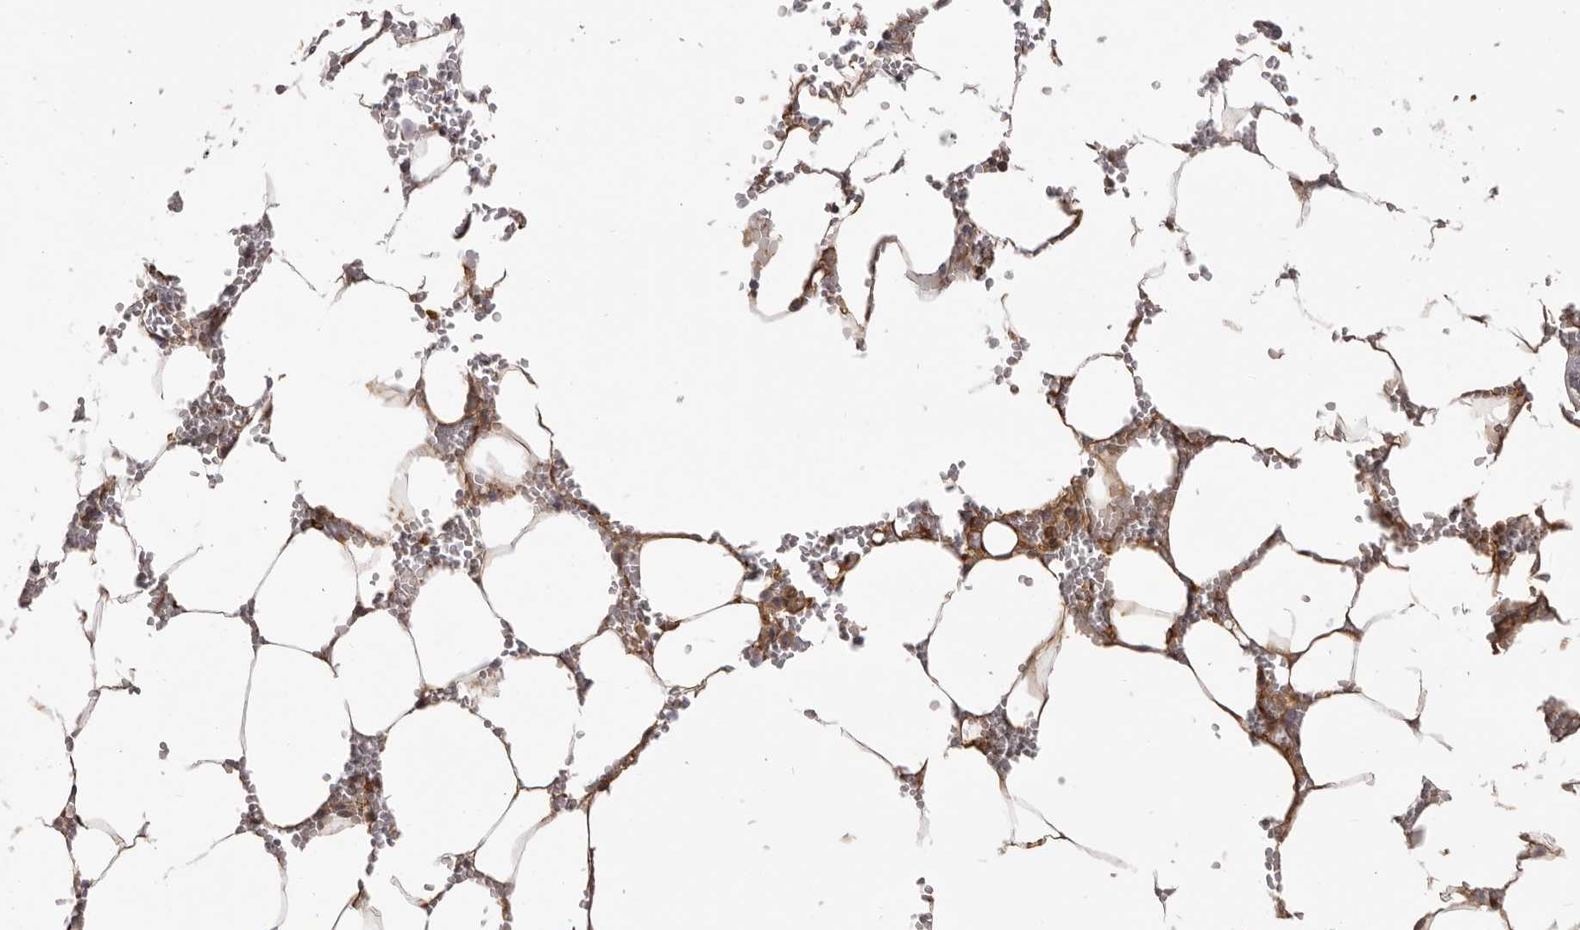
{"staining": {"intensity": "weak", "quantity": "<25%", "location": "cytoplasmic/membranous"}, "tissue": "bone marrow", "cell_type": "Hematopoietic cells", "image_type": "normal", "snomed": [{"axis": "morphology", "description": "Normal tissue, NOS"}, {"axis": "topography", "description": "Bone marrow"}], "caption": "Immunohistochemistry (IHC) of unremarkable bone marrow exhibits no staining in hematopoietic cells.", "gene": "OTUD3", "patient": {"sex": "male", "age": 70}}